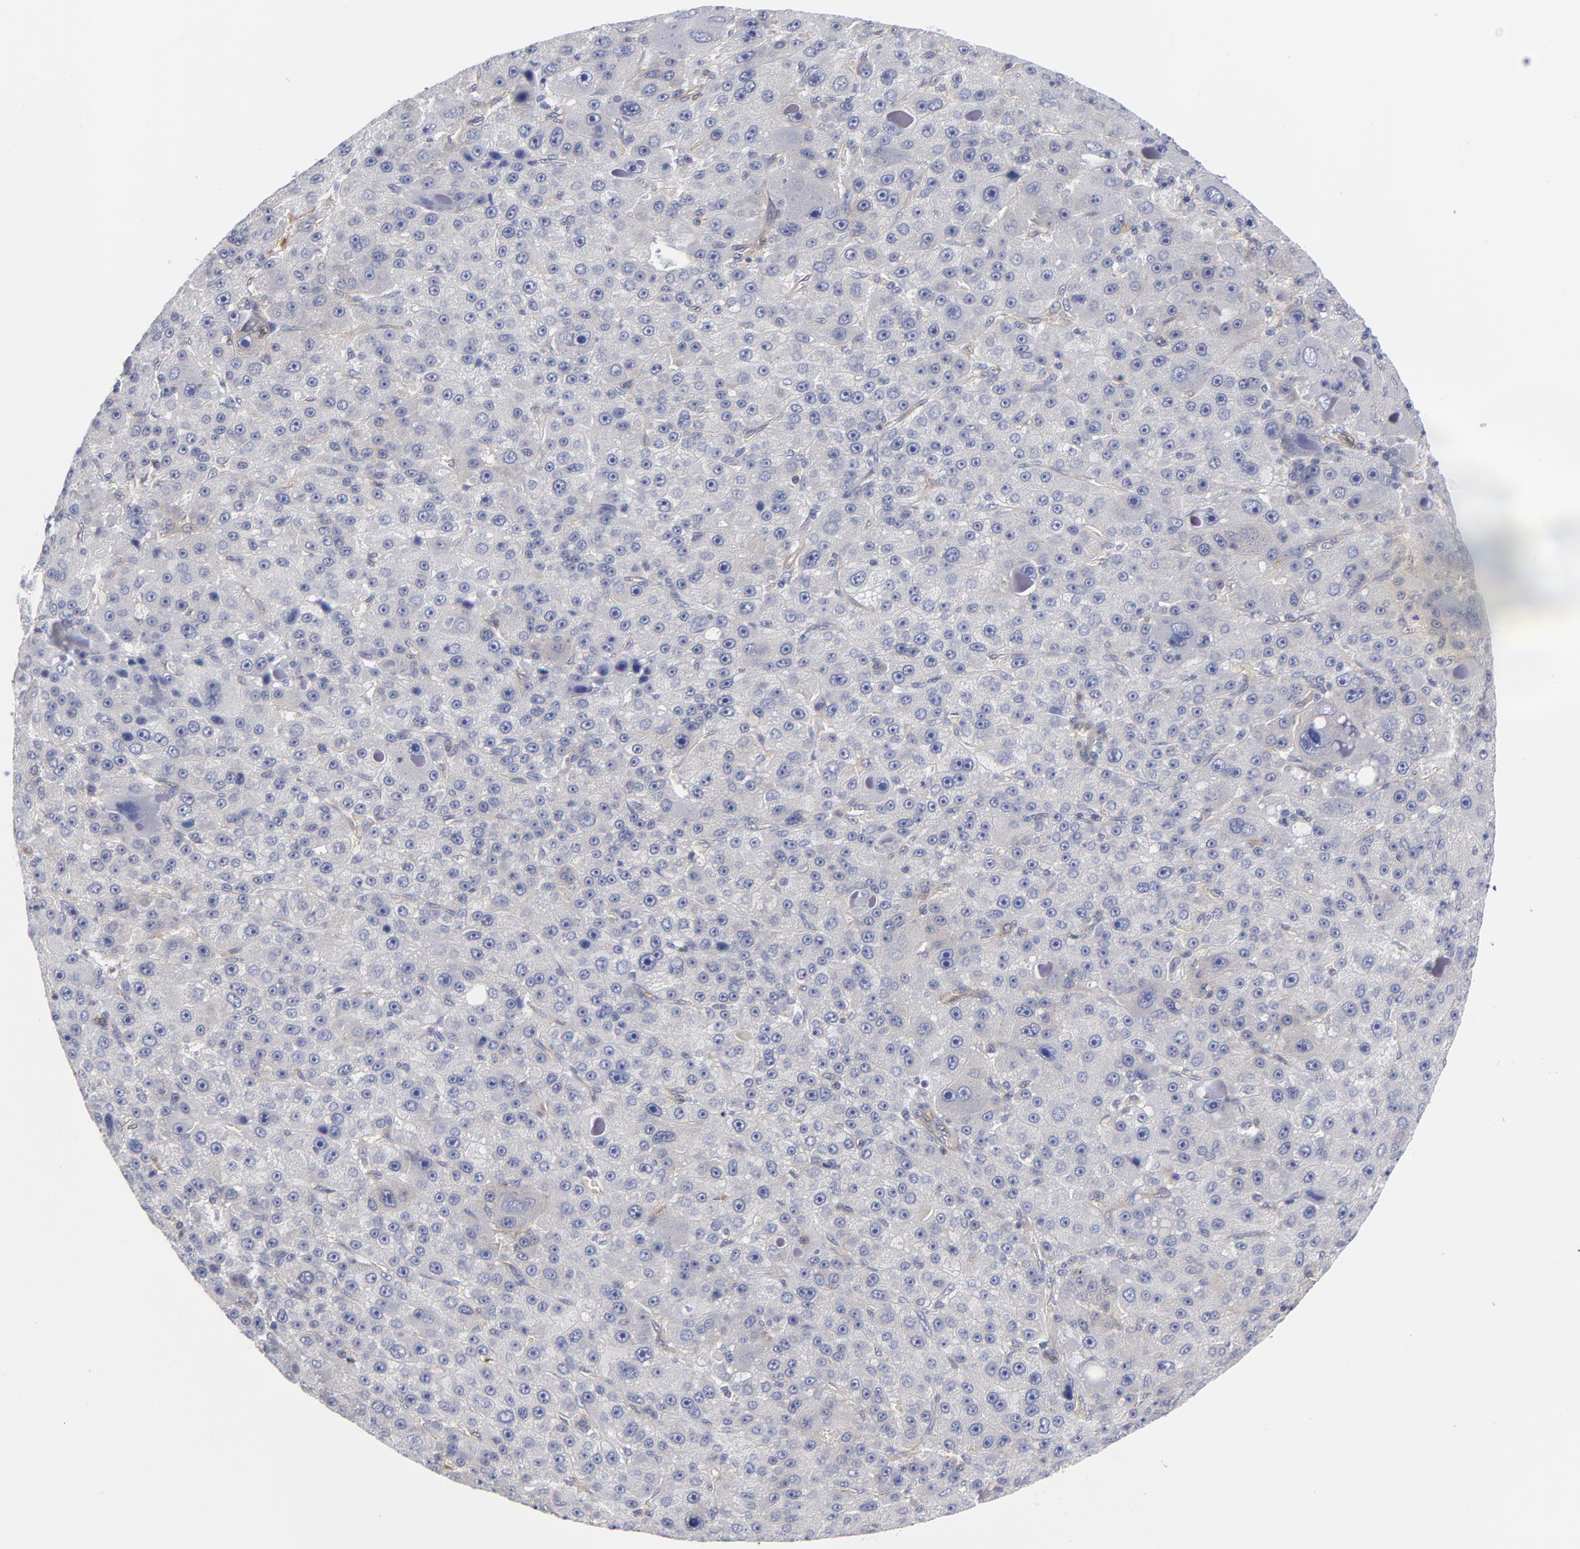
{"staining": {"intensity": "negative", "quantity": "none", "location": "none"}, "tissue": "liver cancer", "cell_type": "Tumor cells", "image_type": "cancer", "snomed": [{"axis": "morphology", "description": "Carcinoma, Hepatocellular, NOS"}, {"axis": "topography", "description": "Liver"}], "caption": "This is an immunohistochemistry (IHC) photomicrograph of liver cancer (hepatocellular carcinoma). There is no expression in tumor cells.", "gene": "NFKBIA", "patient": {"sex": "male", "age": 76}}